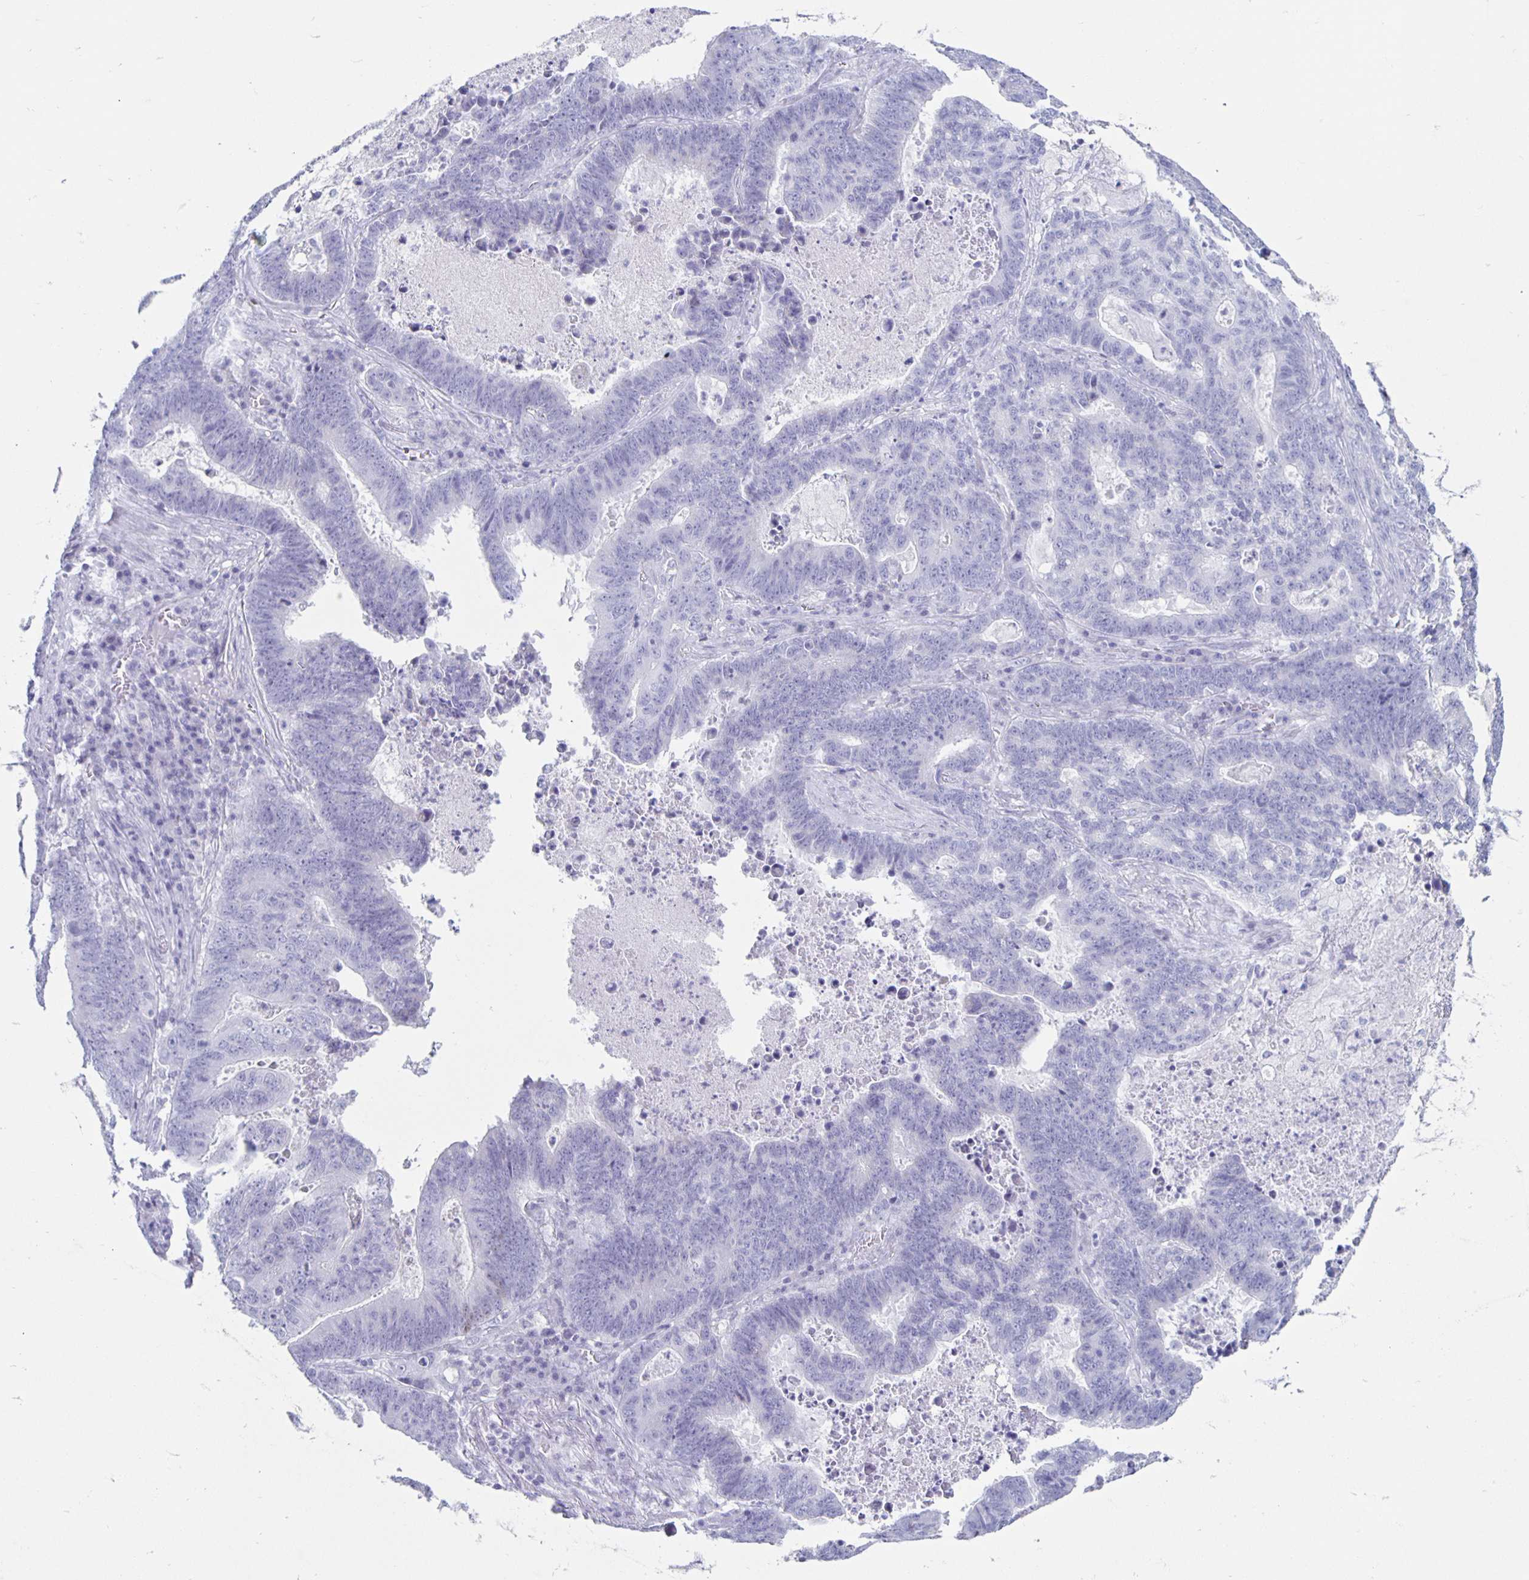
{"staining": {"intensity": "negative", "quantity": "none", "location": "none"}, "tissue": "lung cancer", "cell_type": "Tumor cells", "image_type": "cancer", "snomed": [{"axis": "morphology", "description": "Aneuploidy"}, {"axis": "morphology", "description": "Adenocarcinoma, NOS"}, {"axis": "morphology", "description": "Adenocarcinoma primary or metastatic"}, {"axis": "topography", "description": "Lung"}], "caption": "High power microscopy micrograph of an immunohistochemistry micrograph of lung adenocarcinoma, revealing no significant positivity in tumor cells.", "gene": "CT45A5", "patient": {"sex": "female", "age": 75}}